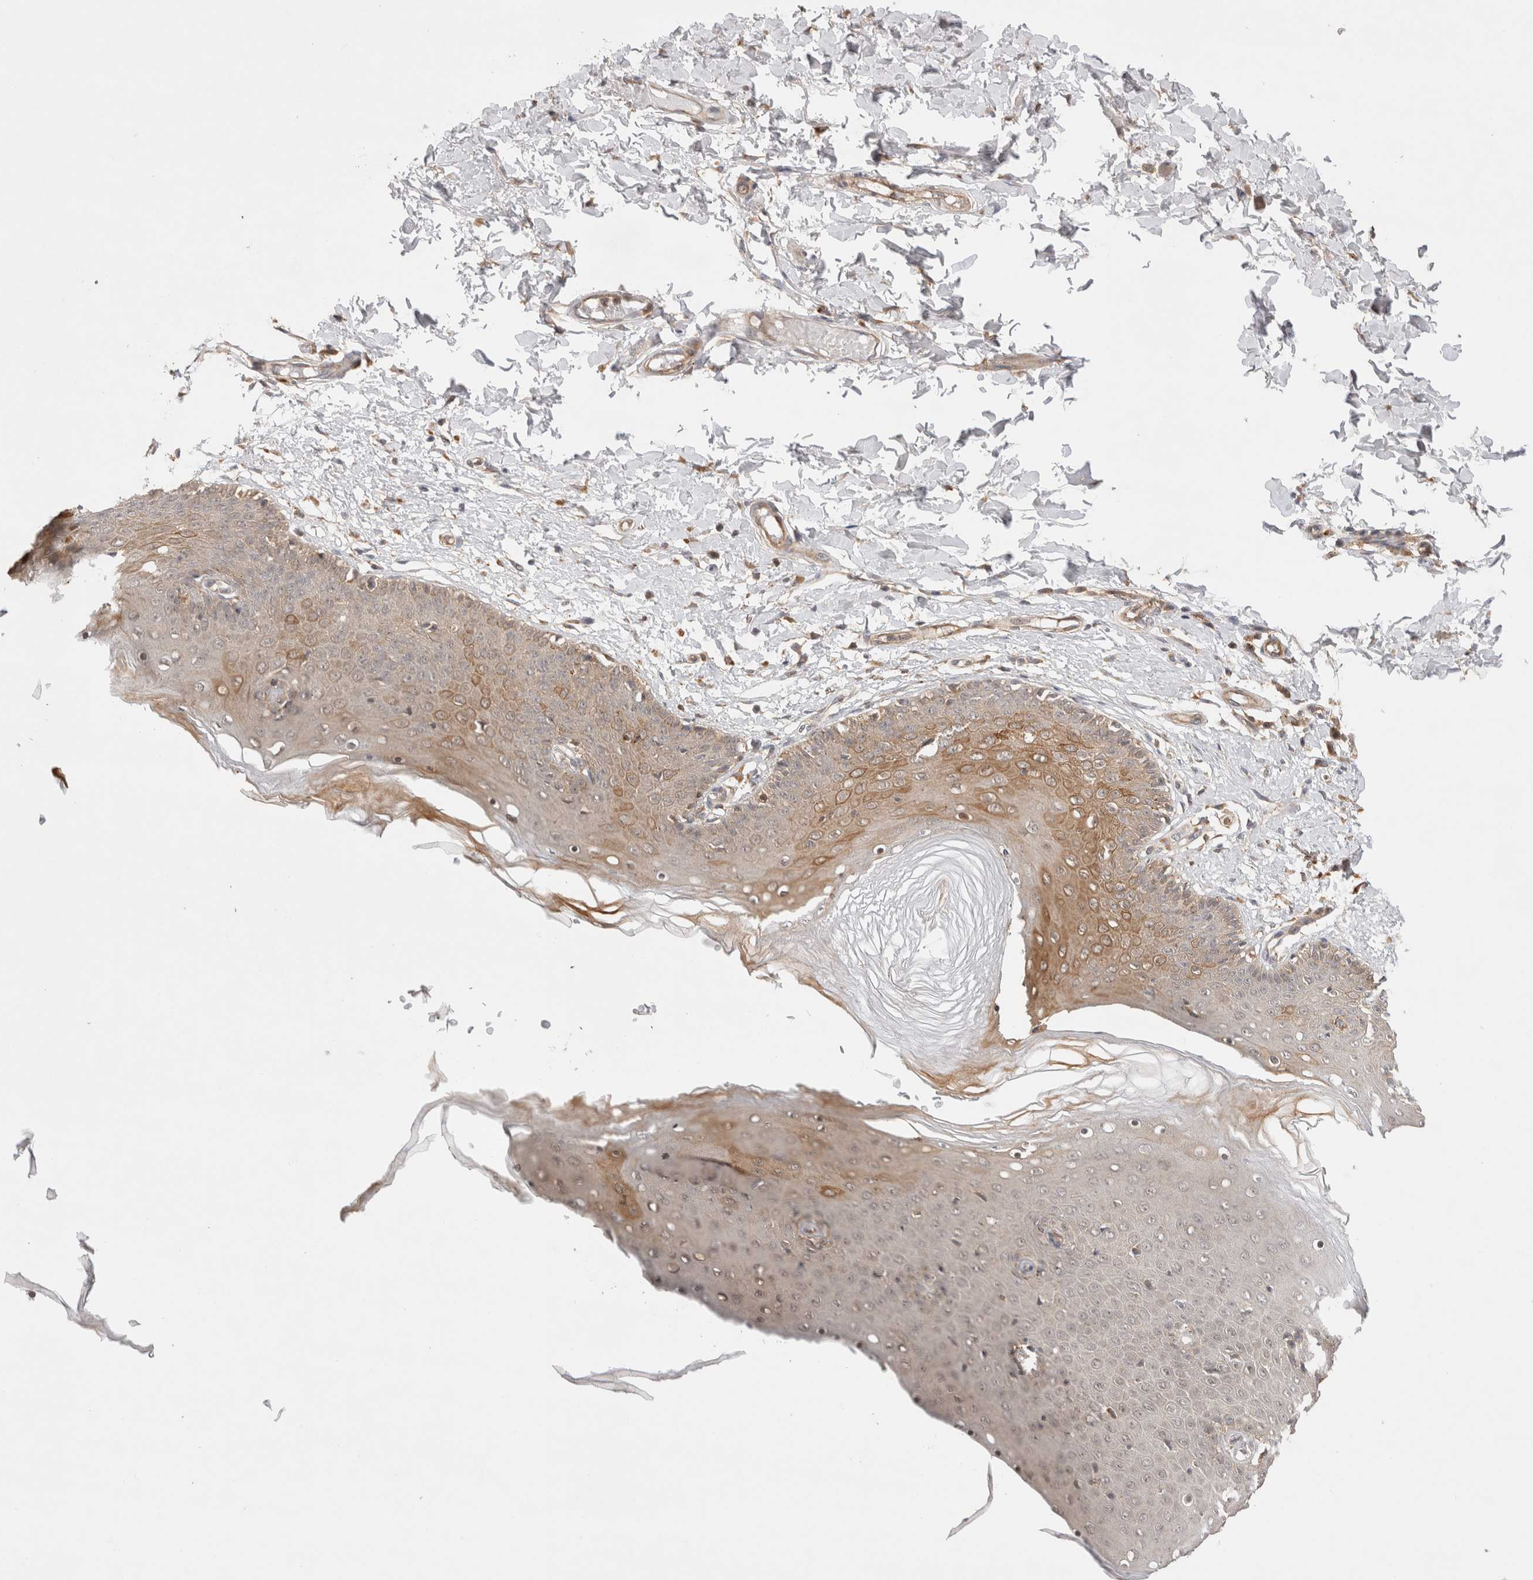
{"staining": {"intensity": "moderate", "quantity": ">75%", "location": "cytoplasmic/membranous"}, "tissue": "skin", "cell_type": "Epidermal cells", "image_type": "normal", "snomed": [{"axis": "morphology", "description": "Normal tissue, NOS"}, {"axis": "topography", "description": "Vulva"}], "caption": "Immunohistochemical staining of unremarkable human skin demonstrates medium levels of moderate cytoplasmic/membranous staining in about >75% of epidermal cells. The staining was performed using DAB, with brown indicating positive protein expression. Nuclei are stained blue with hematoxylin.", "gene": "VPS28", "patient": {"sex": "female", "age": 66}}